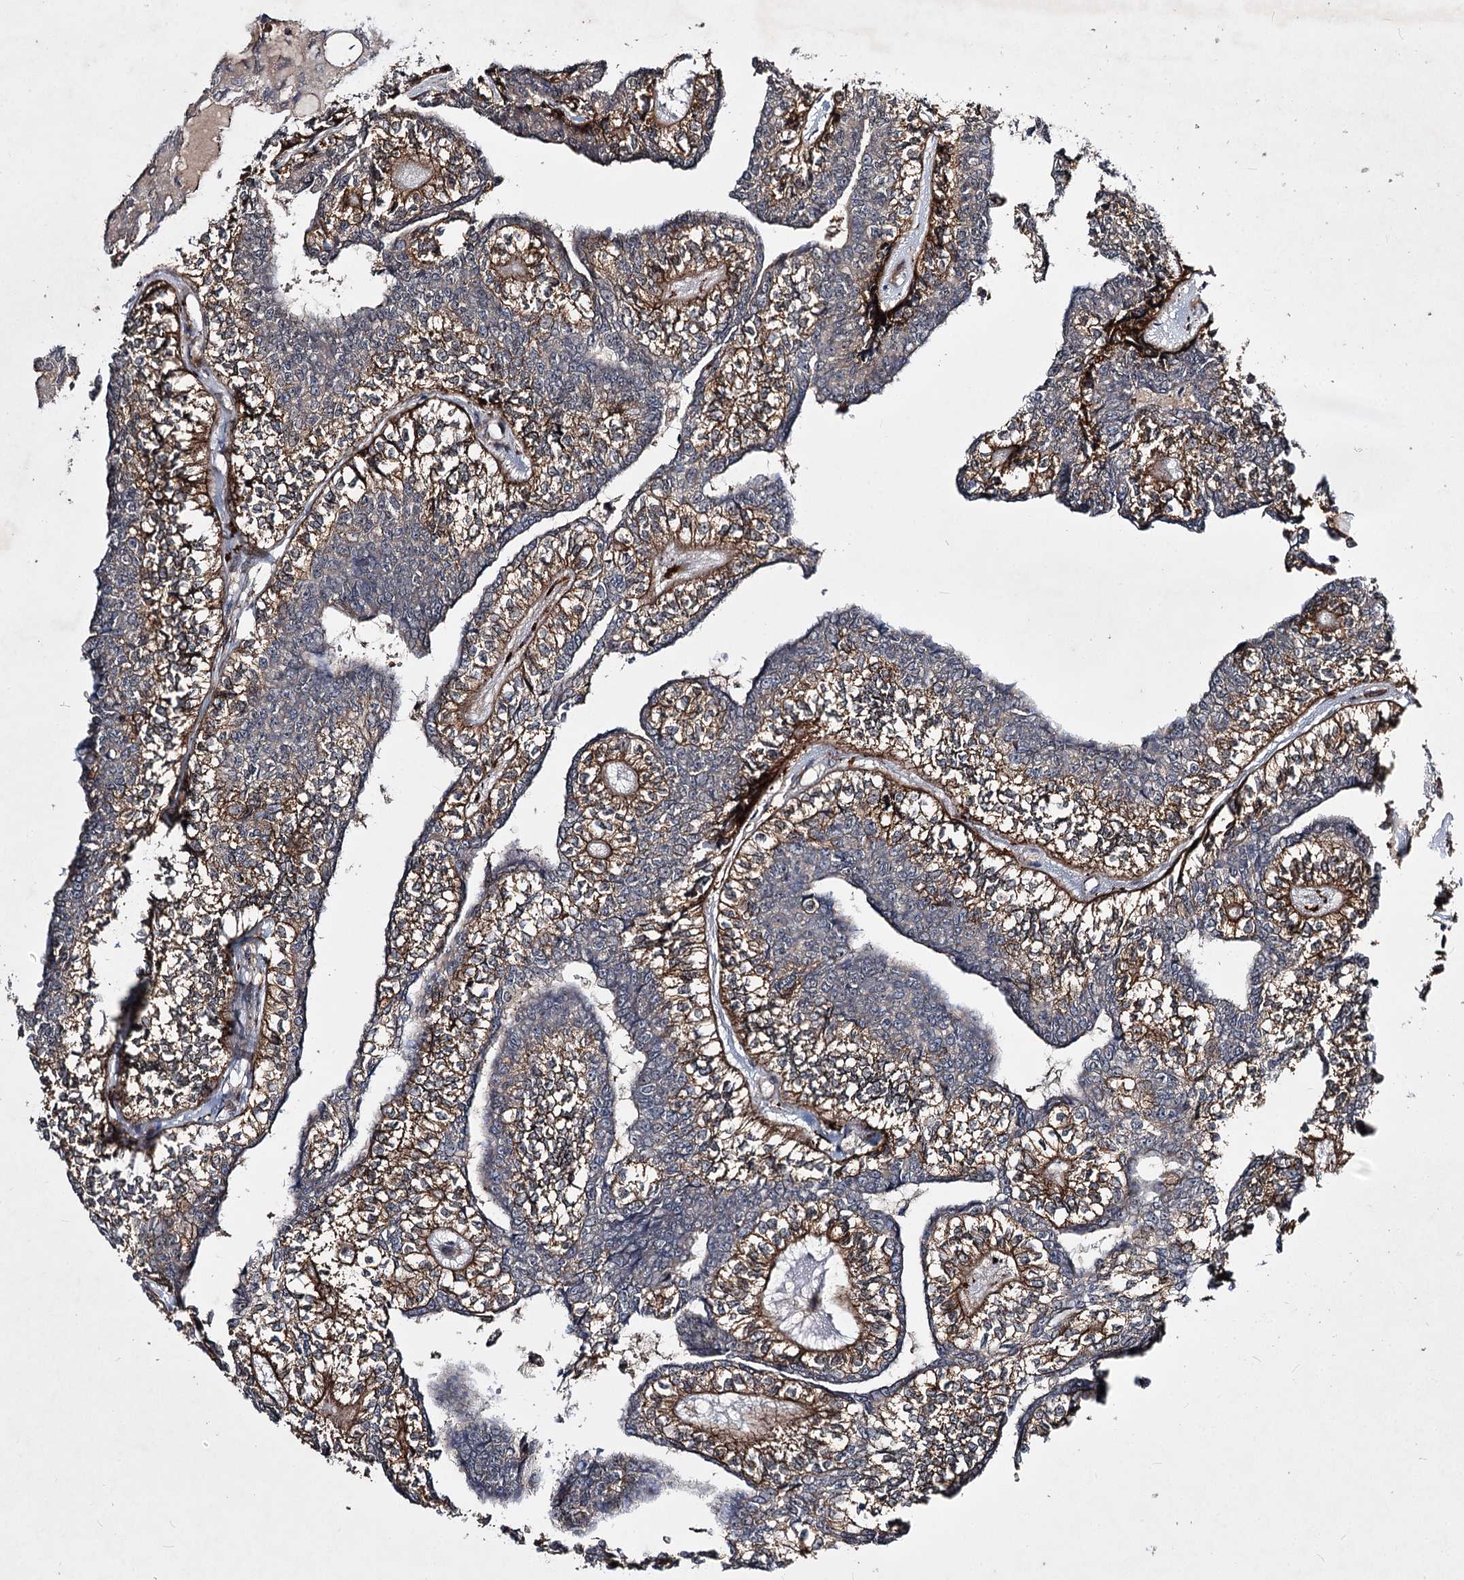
{"staining": {"intensity": "moderate", "quantity": ">75%", "location": "cytoplasmic/membranous"}, "tissue": "head and neck cancer", "cell_type": "Tumor cells", "image_type": "cancer", "snomed": [{"axis": "morphology", "description": "Adenocarcinoma, NOS"}, {"axis": "topography", "description": "Head-Neck"}], "caption": "This image reveals immunohistochemistry (IHC) staining of adenocarcinoma (head and neck), with medium moderate cytoplasmic/membranous positivity in about >75% of tumor cells.", "gene": "MINDY3", "patient": {"sex": "female", "age": 73}}